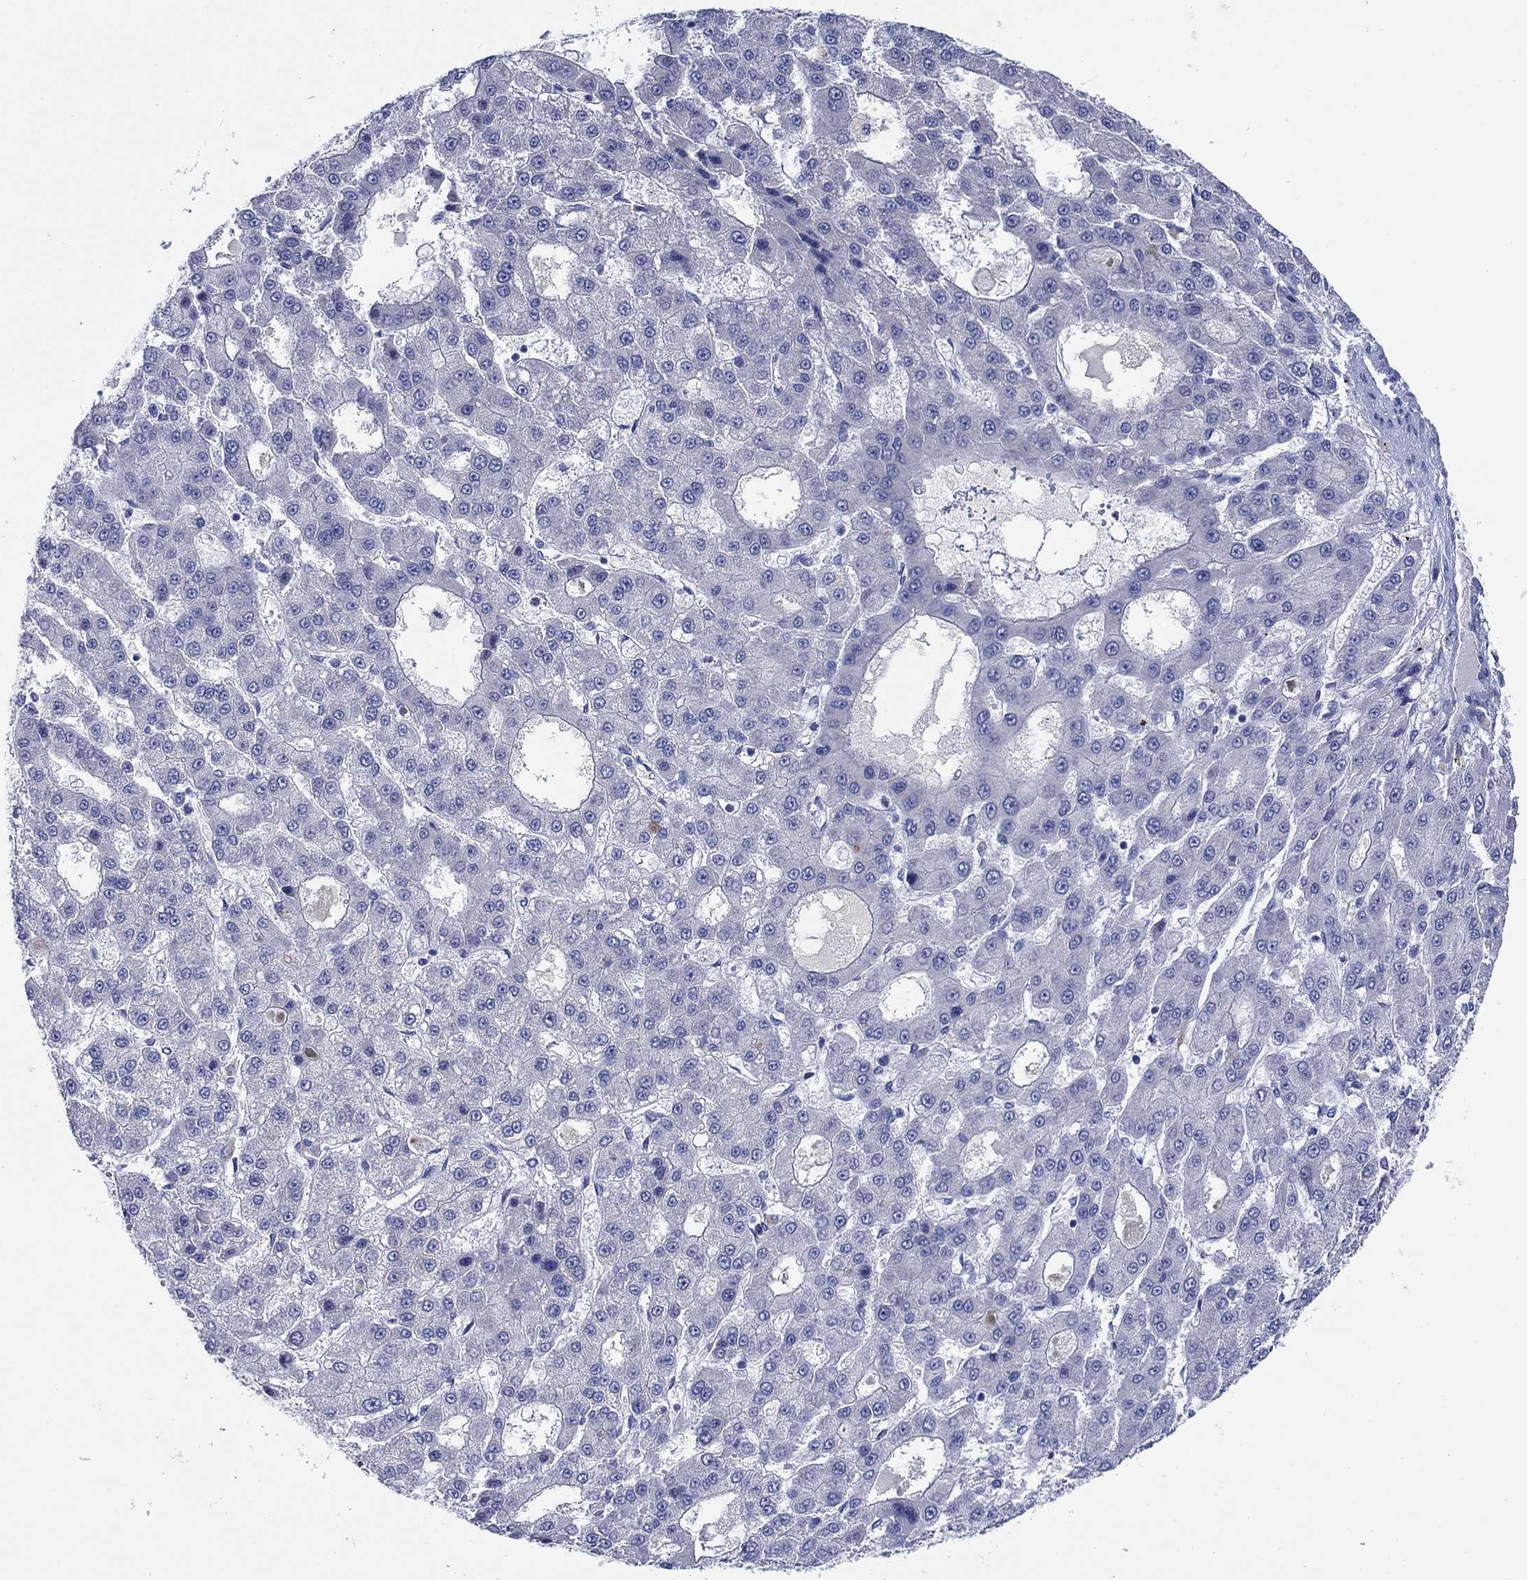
{"staining": {"intensity": "negative", "quantity": "none", "location": "none"}, "tissue": "liver cancer", "cell_type": "Tumor cells", "image_type": "cancer", "snomed": [{"axis": "morphology", "description": "Carcinoma, Hepatocellular, NOS"}, {"axis": "topography", "description": "Liver"}], "caption": "There is no significant expression in tumor cells of hepatocellular carcinoma (liver).", "gene": "TRIM16", "patient": {"sex": "male", "age": 70}}